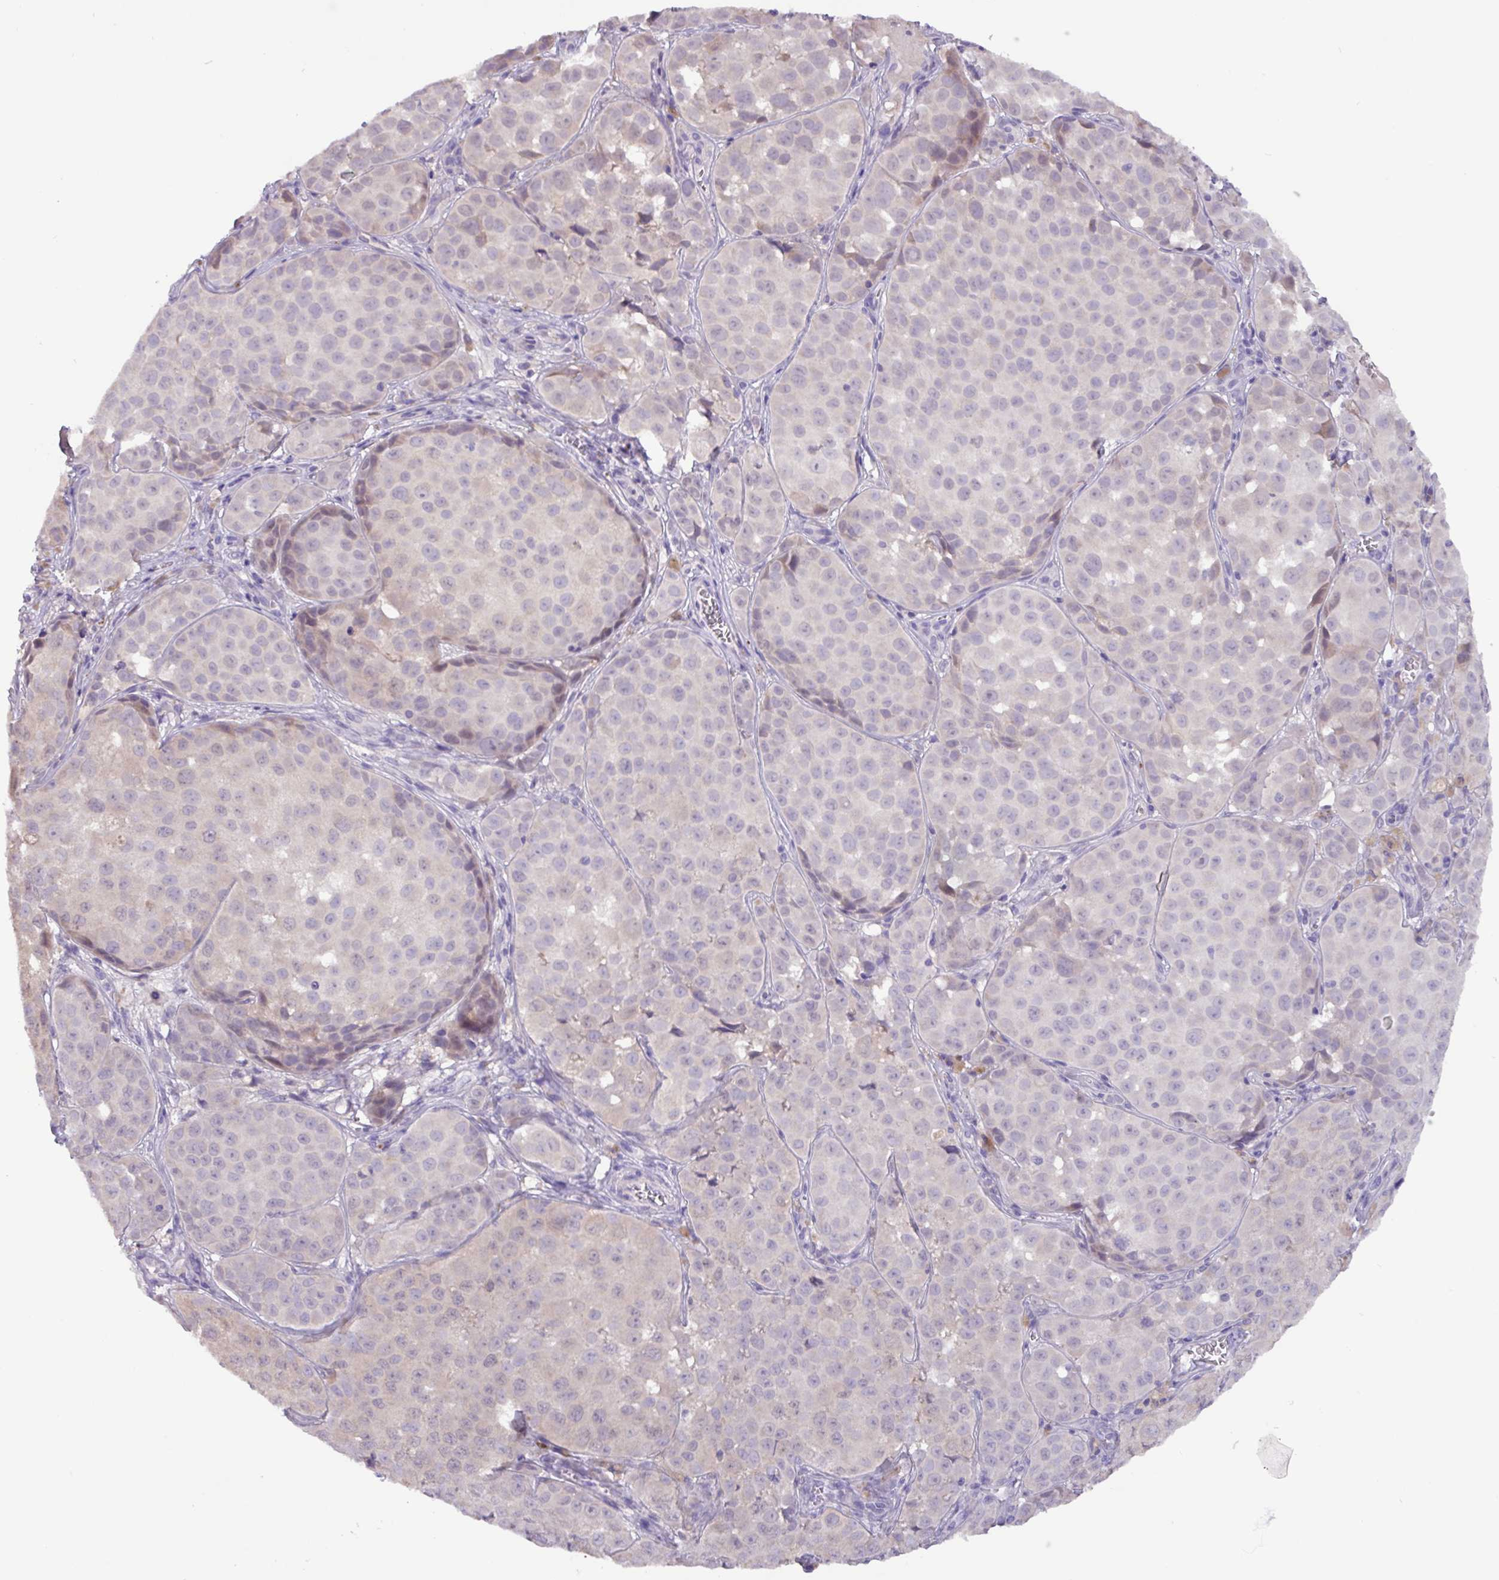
{"staining": {"intensity": "negative", "quantity": "none", "location": "none"}, "tissue": "melanoma", "cell_type": "Tumor cells", "image_type": "cancer", "snomed": [{"axis": "morphology", "description": "Malignant melanoma, NOS"}, {"axis": "topography", "description": "Skin"}], "caption": "An IHC image of melanoma is shown. There is no staining in tumor cells of melanoma. (IHC, brightfield microscopy, high magnification).", "gene": "PAX8", "patient": {"sex": "male", "age": 64}}